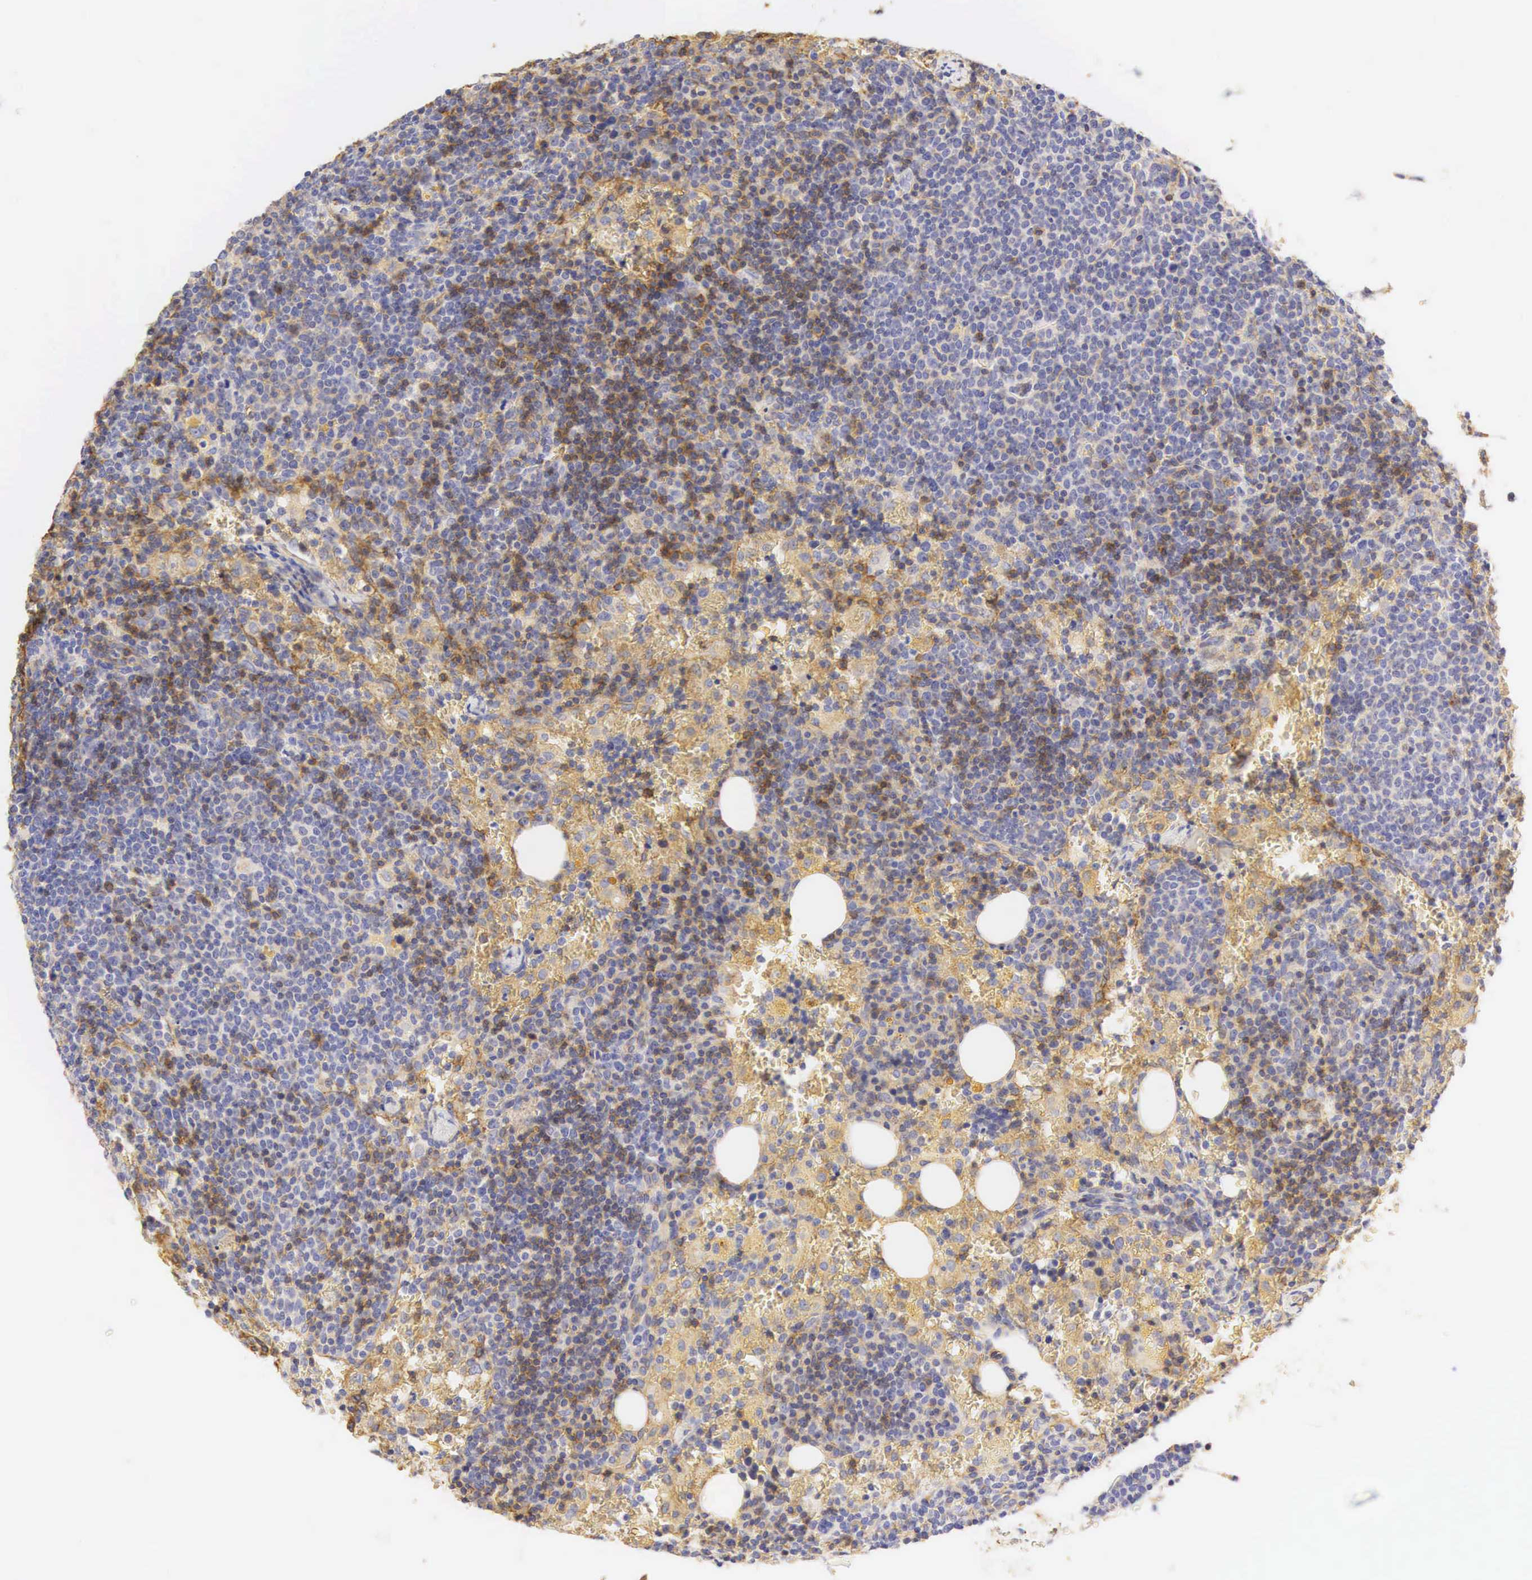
{"staining": {"intensity": "moderate", "quantity": "<25%", "location": "cytoplasmic/membranous"}, "tissue": "lymphoma", "cell_type": "Tumor cells", "image_type": "cancer", "snomed": [{"axis": "morphology", "description": "Malignant lymphoma, non-Hodgkin's type, High grade"}, {"axis": "topography", "description": "Lymph node"}], "caption": "IHC of human high-grade malignant lymphoma, non-Hodgkin's type exhibits low levels of moderate cytoplasmic/membranous expression in approximately <25% of tumor cells.", "gene": "CD99", "patient": {"sex": "female", "age": 76}}